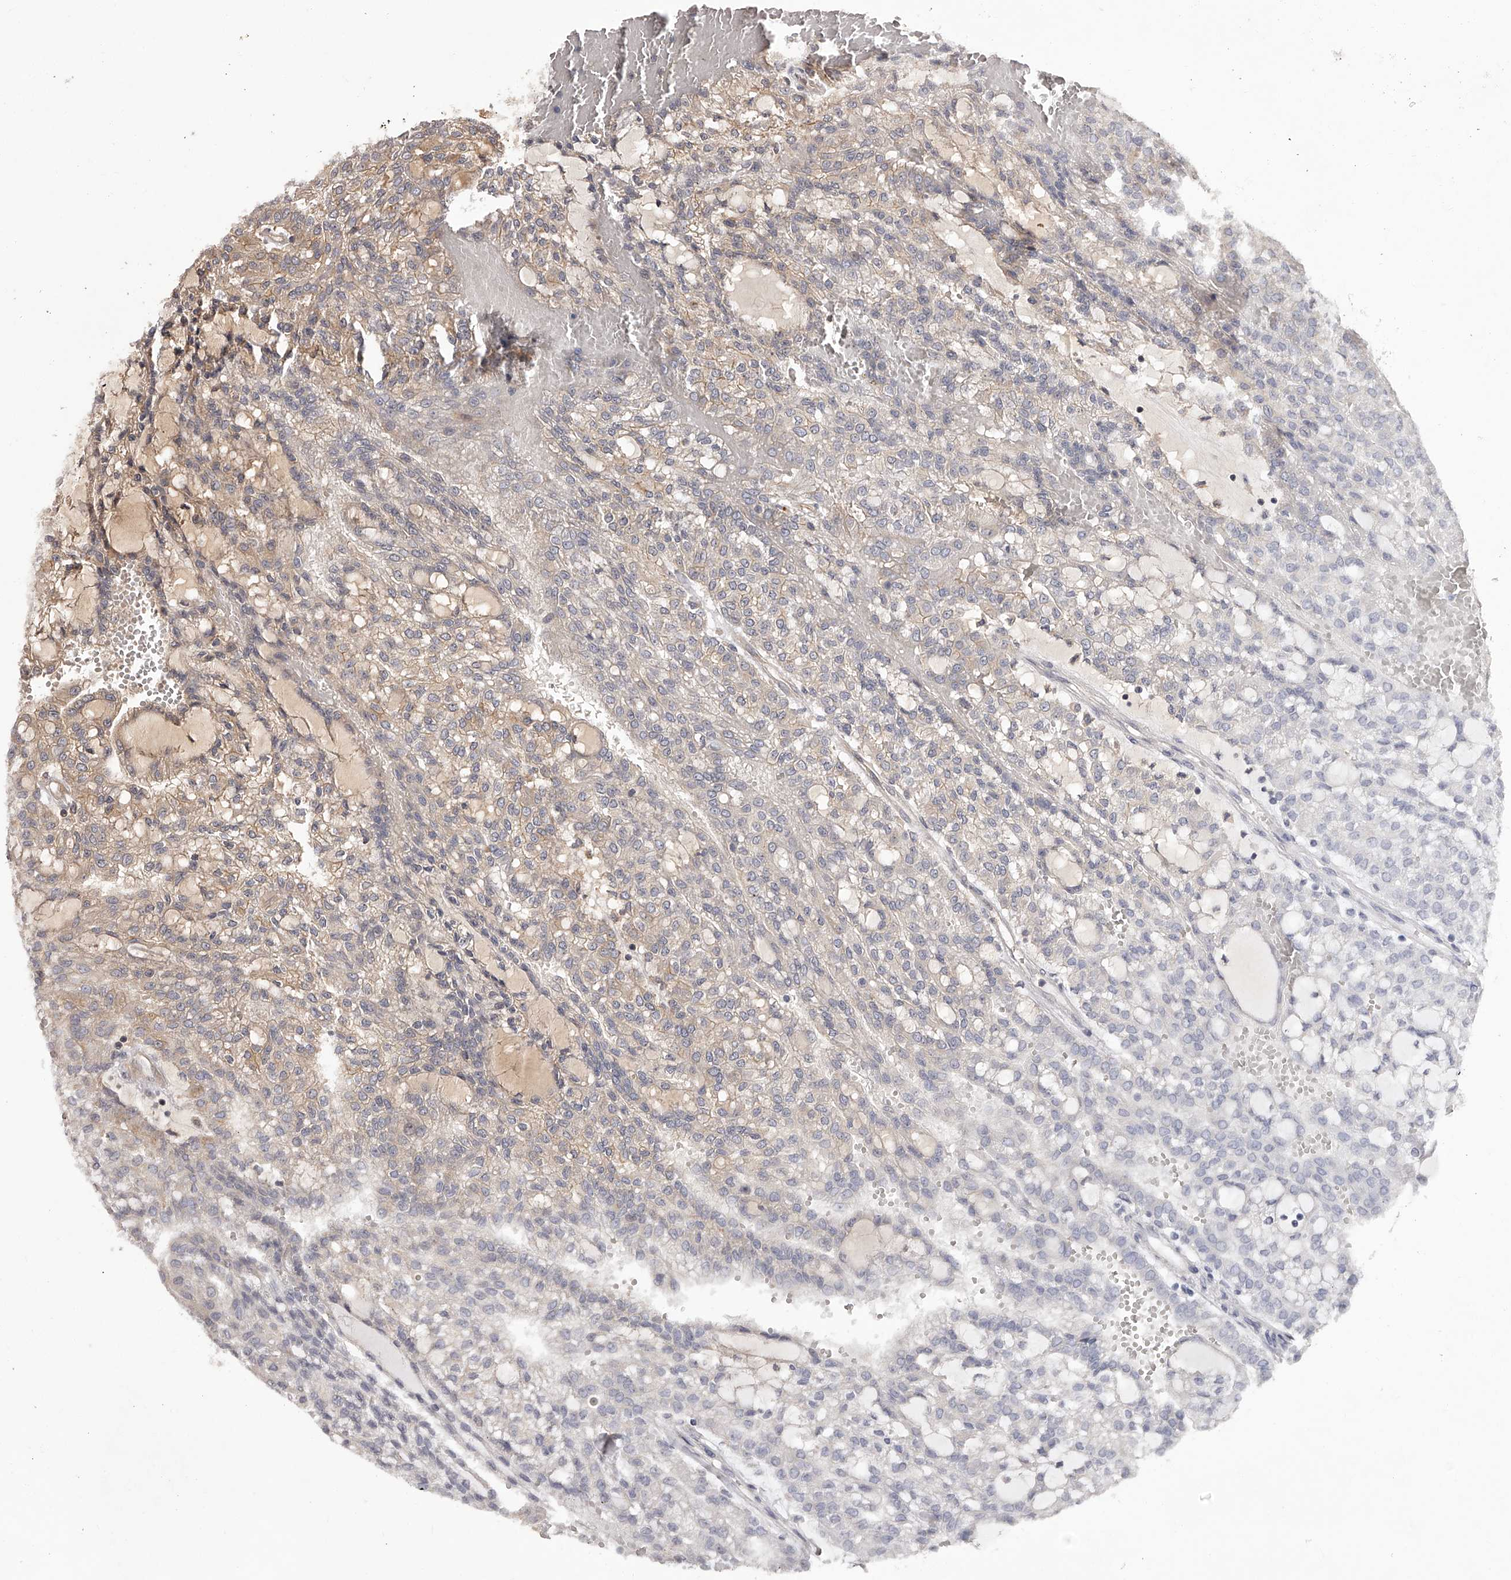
{"staining": {"intensity": "weak", "quantity": "25%-75%", "location": "cytoplasmic/membranous"}, "tissue": "renal cancer", "cell_type": "Tumor cells", "image_type": "cancer", "snomed": [{"axis": "morphology", "description": "Adenocarcinoma, NOS"}, {"axis": "topography", "description": "Kidney"}], "caption": "High-power microscopy captured an IHC image of renal adenocarcinoma, revealing weak cytoplasmic/membranous expression in approximately 25%-75% of tumor cells.", "gene": "CRYZL1", "patient": {"sex": "male", "age": 63}}